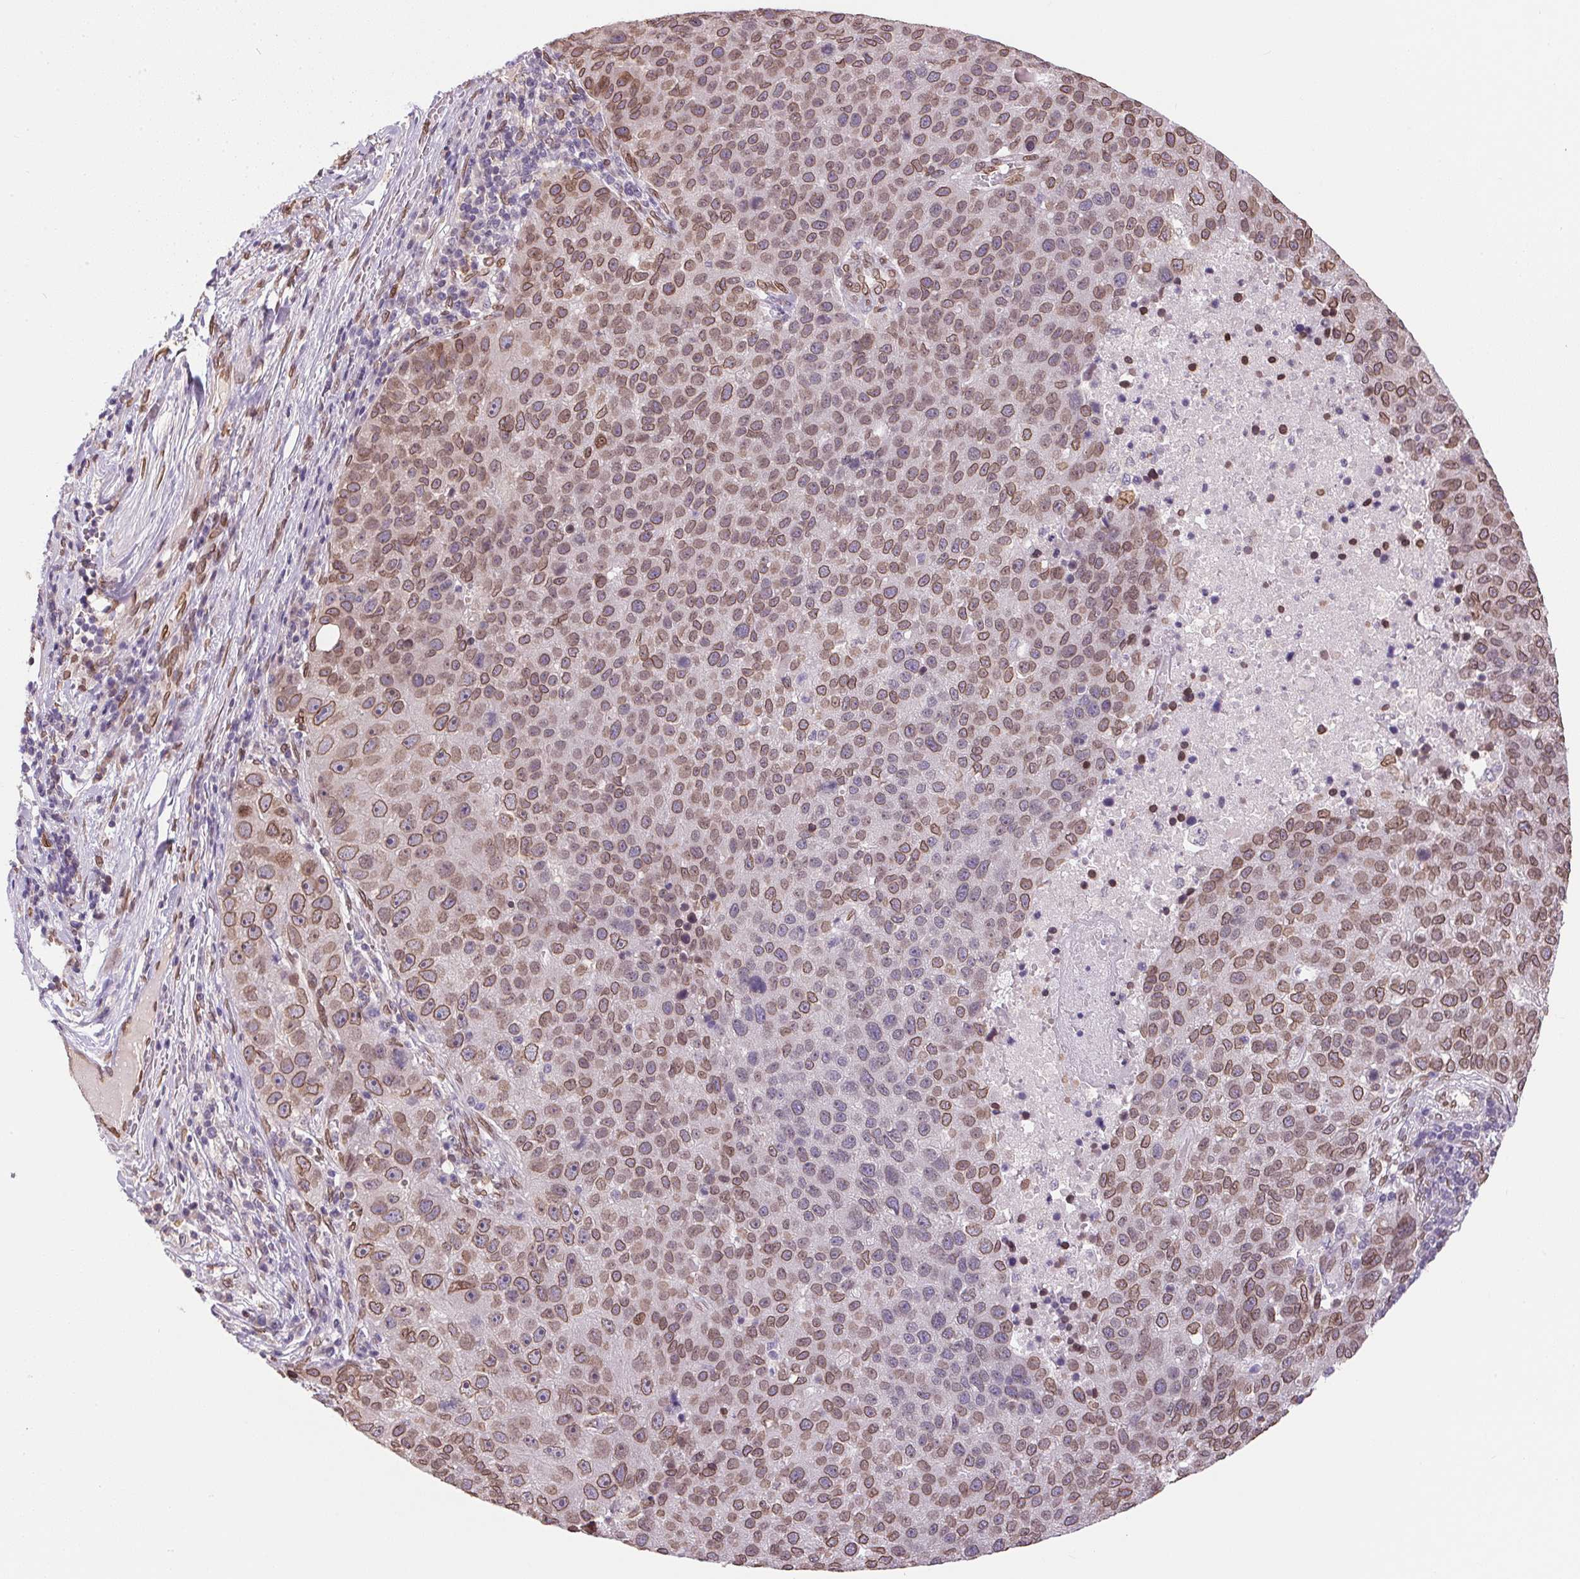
{"staining": {"intensity": "moderate", "quantity": ">75%", "location": "cytoplasmic/membranous,nuclear"}, "tissue": "pancreatic cancer", "cell_type": "Tumor cells", "image_type": "cancer", "snomed": [{"axis": "morphology", "description": "Adenocarcinoma, NOS"}, {"axis": "topography", "description": "Pancreas"}], "caption": "A brown stain labels moderate cytoplasmic/membranous and nuclear expression of a protein in pancreatic cancer (adenocarcinoma) tumor cells. The protein is stained brown, and the nuclei are stained in blue (DAB (3,3'-diaminobenzidine) IHC with brightfield microscopy, high magnification).", "gene": "TMEM175", "patient": {"sex": "female", "age": 61}}